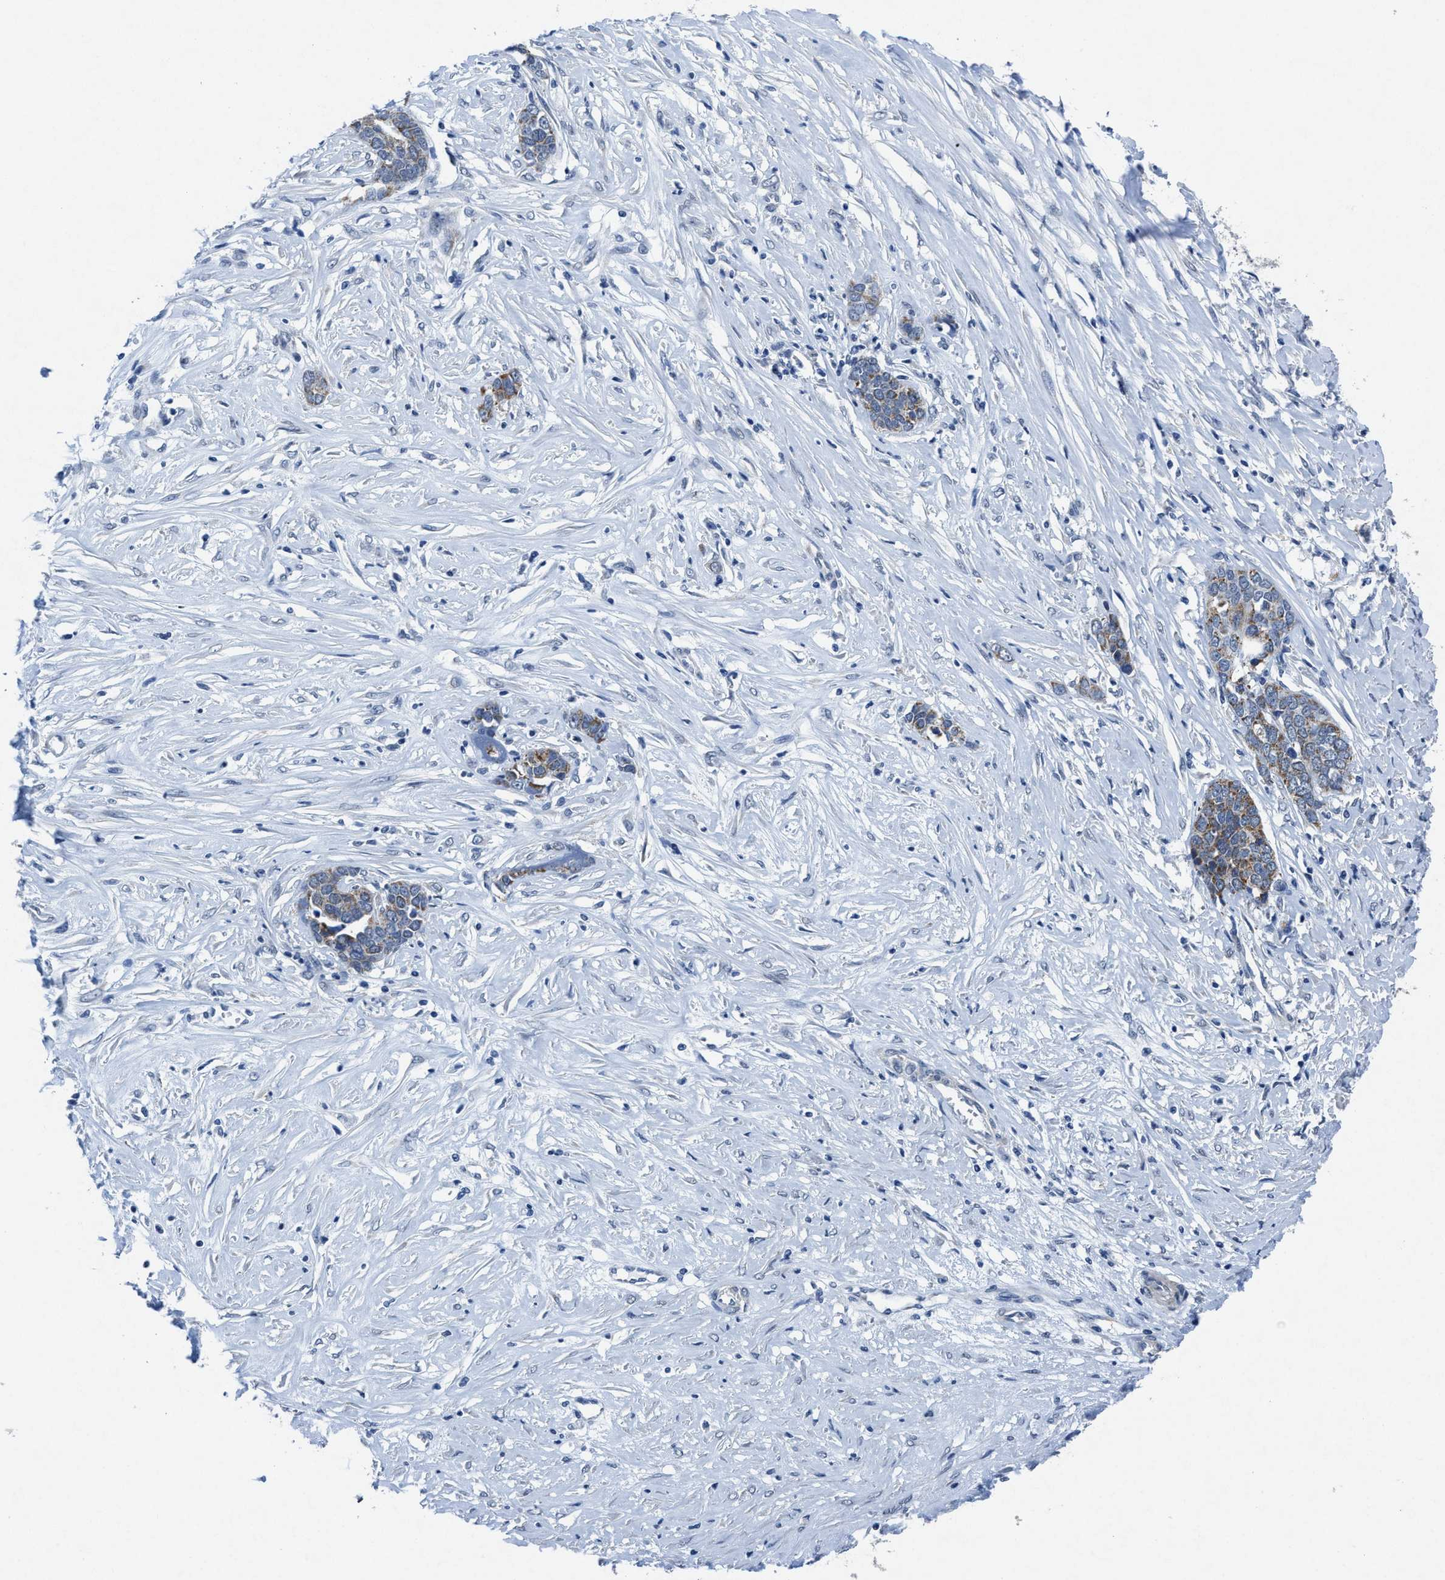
{"staining": {"intensity": "moderate", "quantity": ">75%", "location": "cytoplasmic/membranous"}, "tissue": "ovarian cancer", "cell_type": "Tumor cells", "image_type": "cancer", "snomed": [{"axis": "morphology", "description": "Cystadenocarcinoma, serous, NOS"}, {"axis": "topography", "description": "Ovary"}], "caption": "An image of ovarian cancer stained for a protein shows moderate cytoplasmic/membranous brown staining in tumor cells.", "gene": "ID3", "patient": {"sex": "female", "age": 44}}